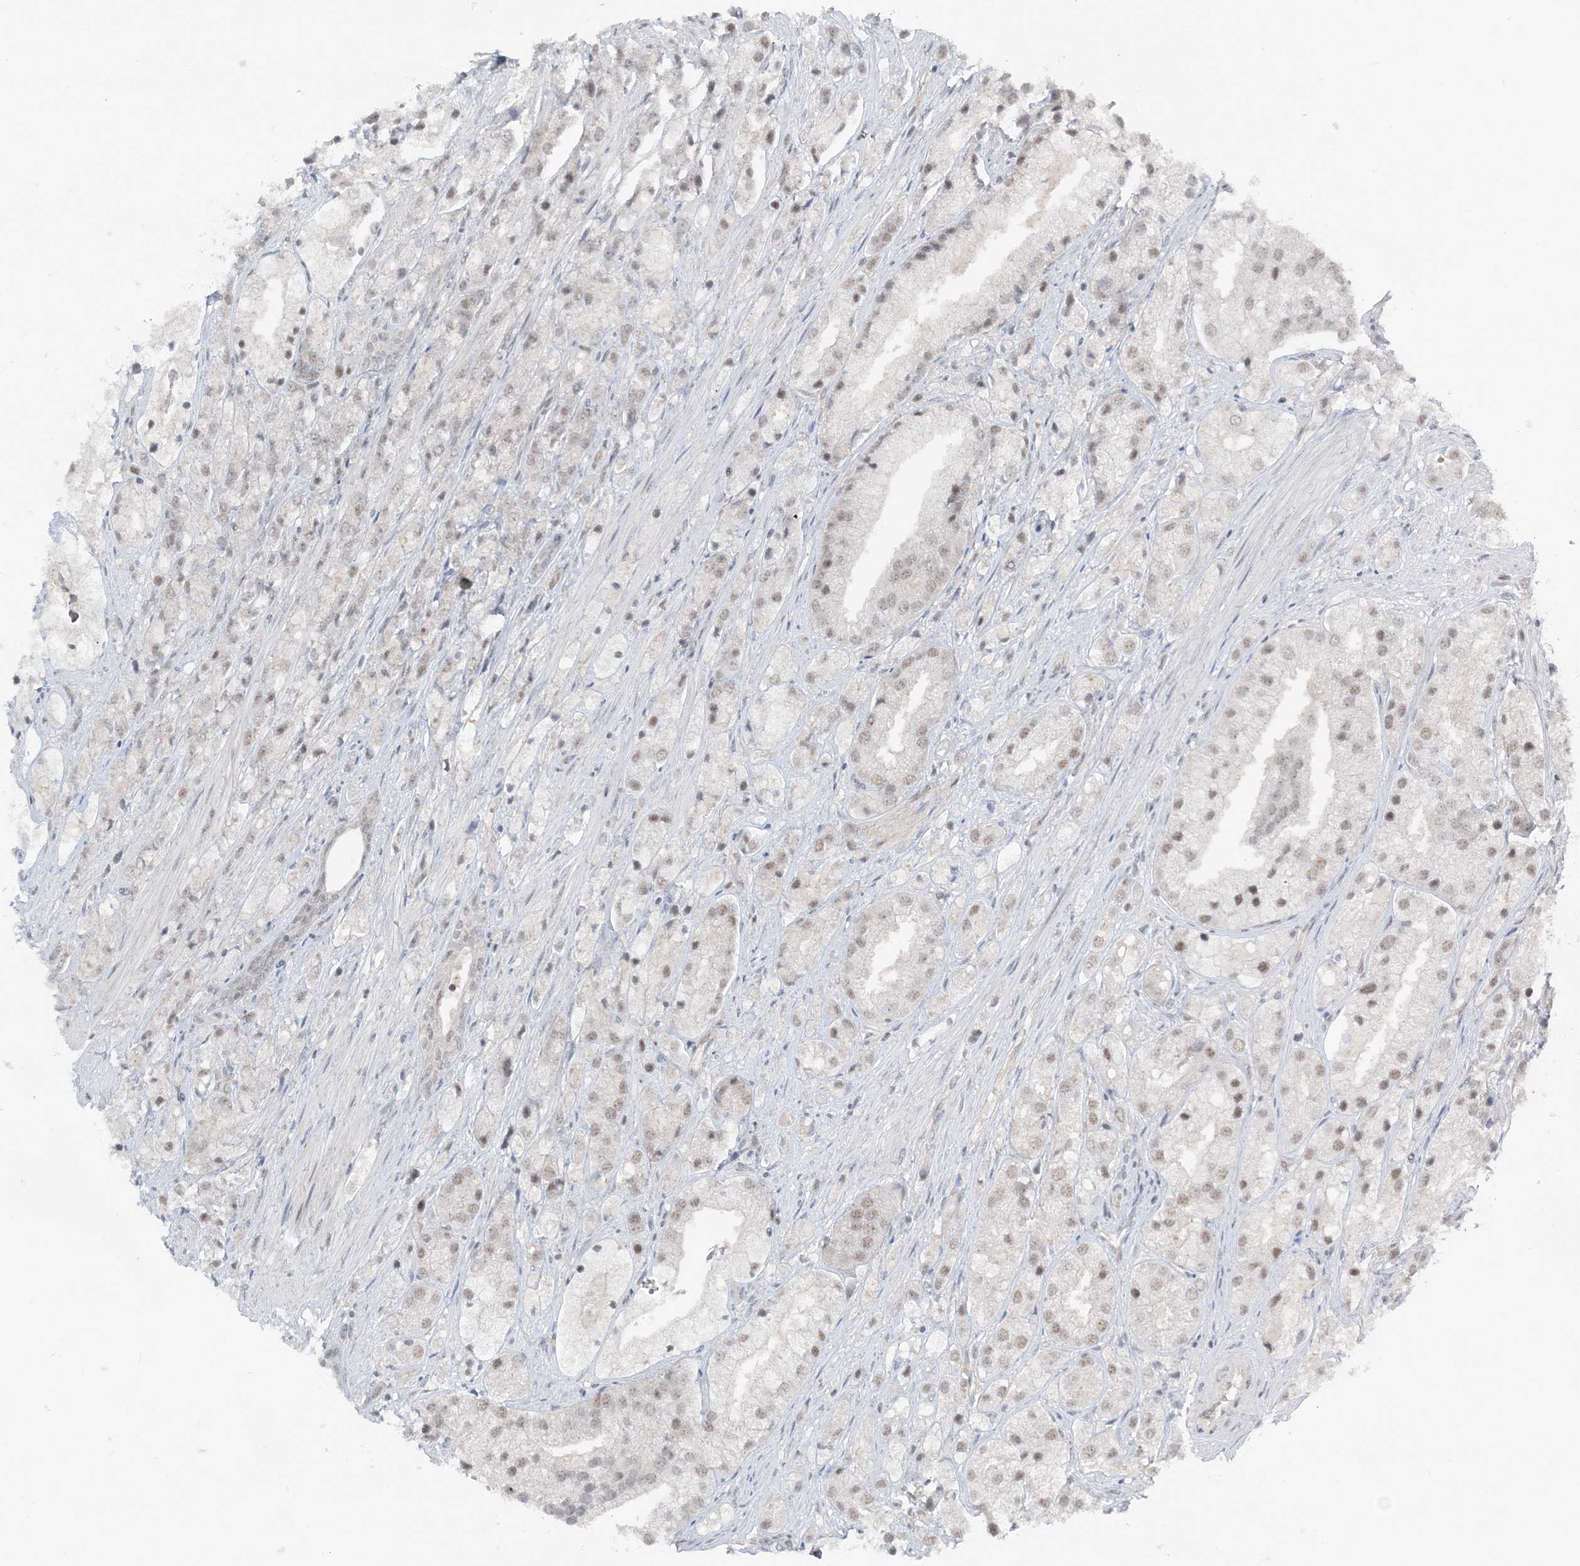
{"staining": {"intensity": "moderate", "quantity": "<25%", "location": "nuclear"}, "tissue": "prostate cancer", "cell_type": "Tumor cells", "image_type": "cancer", "snomed": [{"axis": "morphology", "description": "Adenocarcinoma, High grade"}, {"axis": "topography", "description": "Prostate"}], "caption": "A brown stain labels moderate nuclear positivity of a protein in prostate cancer tumor cells.", "gene": "ATP11A", "patient": {"sex": "male", "age": 50}}